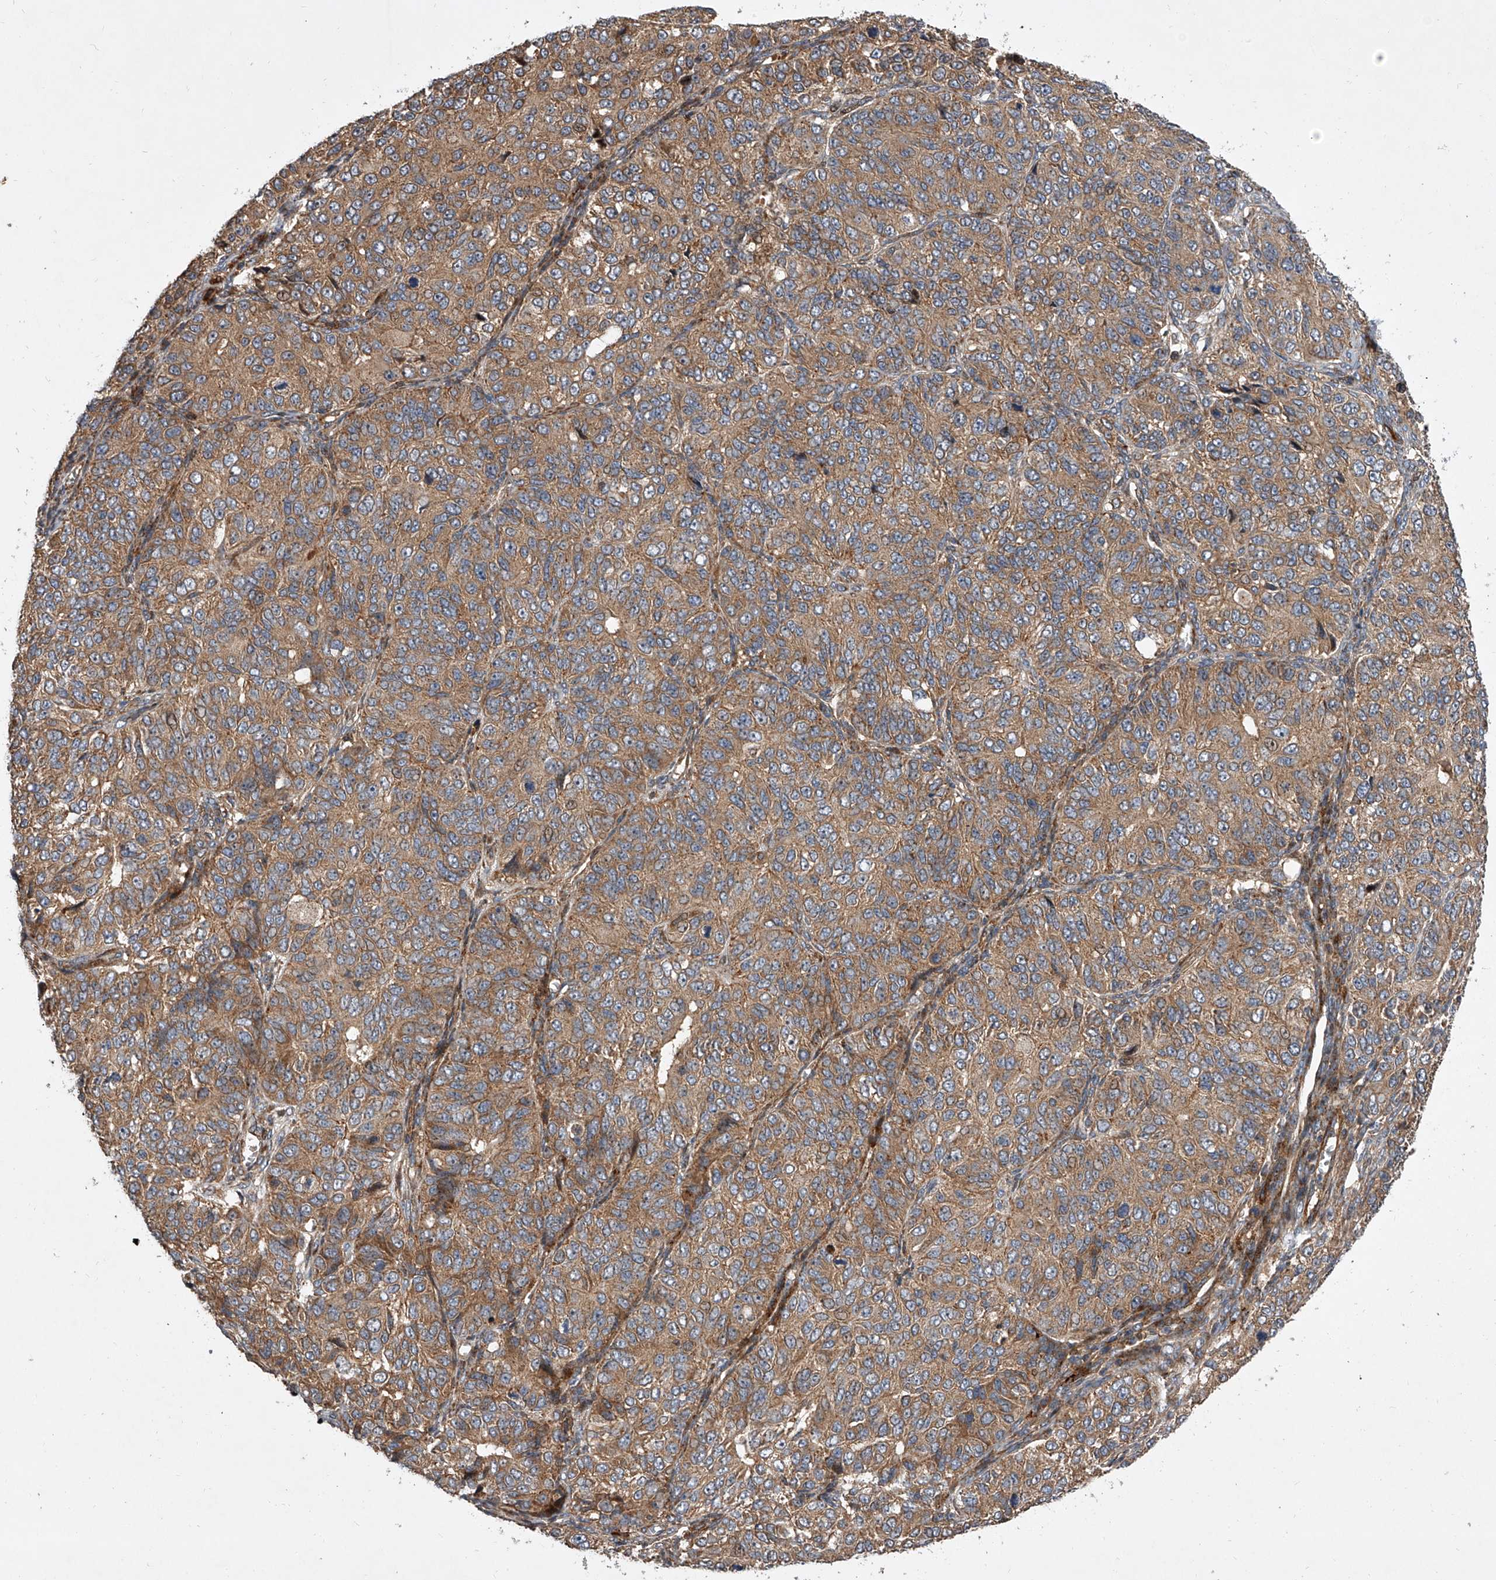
{"staining": {"intensity": "moderate", "quantity": ">75%", "location": "cytoplasmic/membranous"}, "tissue": "ovarian cancer", "cell_type": "Tumor cells", "image_type": "cancer", "snomed": [{"axis": "morphology", "description": "Carcinoma, endometroid"}, {"axis": "topography", "description": "Ovary"}], "caption": "Tumor cells exhibit moderate cytoplasmic/membranous positivity in approximately >75% of cells in endometroid carcinoma (ovarian).", "gene": "USP47", "patient": {"sex": "female", "age": 51}}